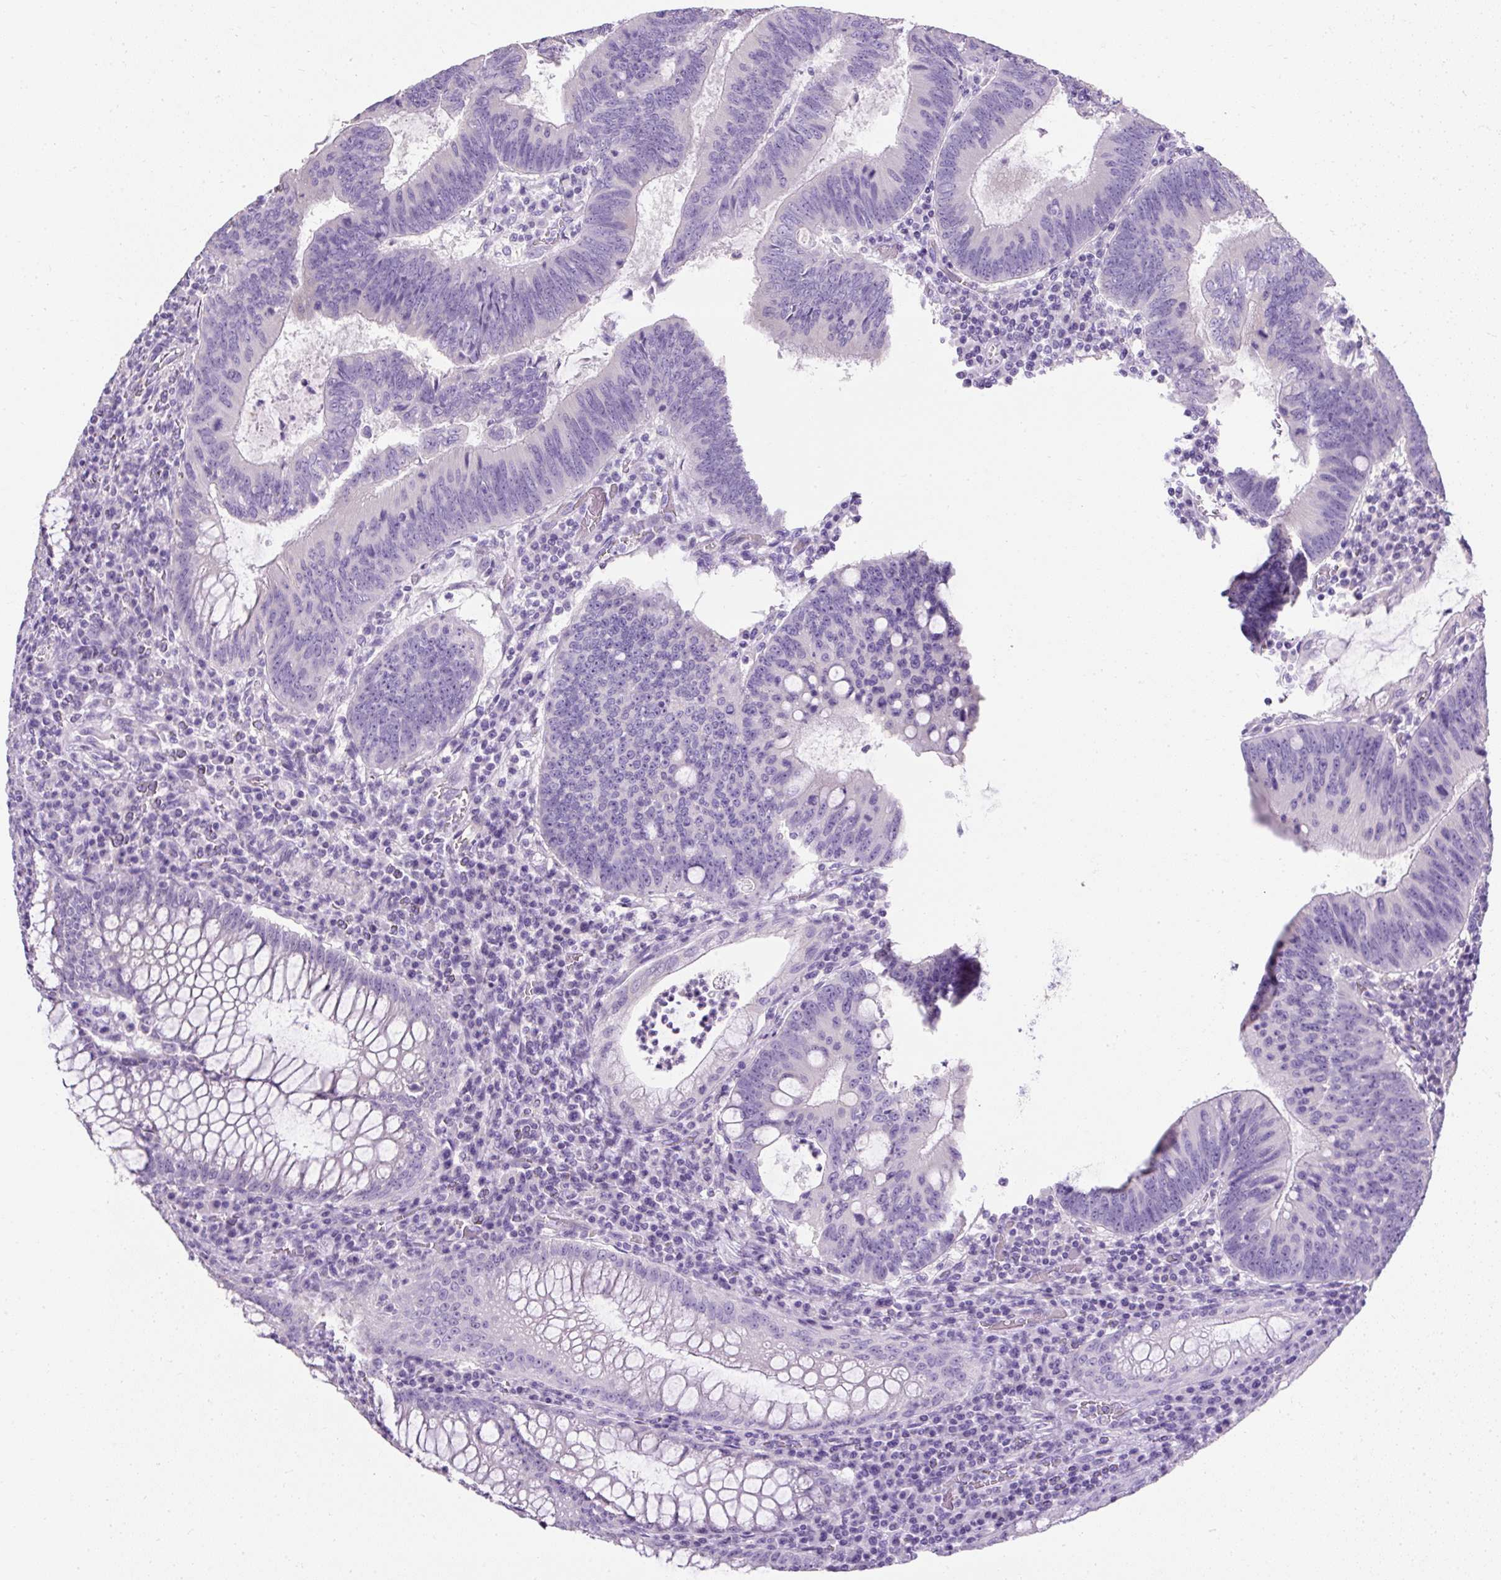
{"staining": {"intensity": "negative", "quantity": "none", "location": "none"}, "tissue": "colorectal cancer", "cell_type": "Tumor cells", "image_type": "cancer", "snomed": [{"axis": "morphology", "description": "Adenocarcinoma, NOS"}, {"axis": "topography", "description": "Colon"}], "caption": "There is no significant expression in tumor cells of adenocarcinoma (colorectal).", "gene": "C2CD4C", "patient": {"sex": "male", "age": 67}}